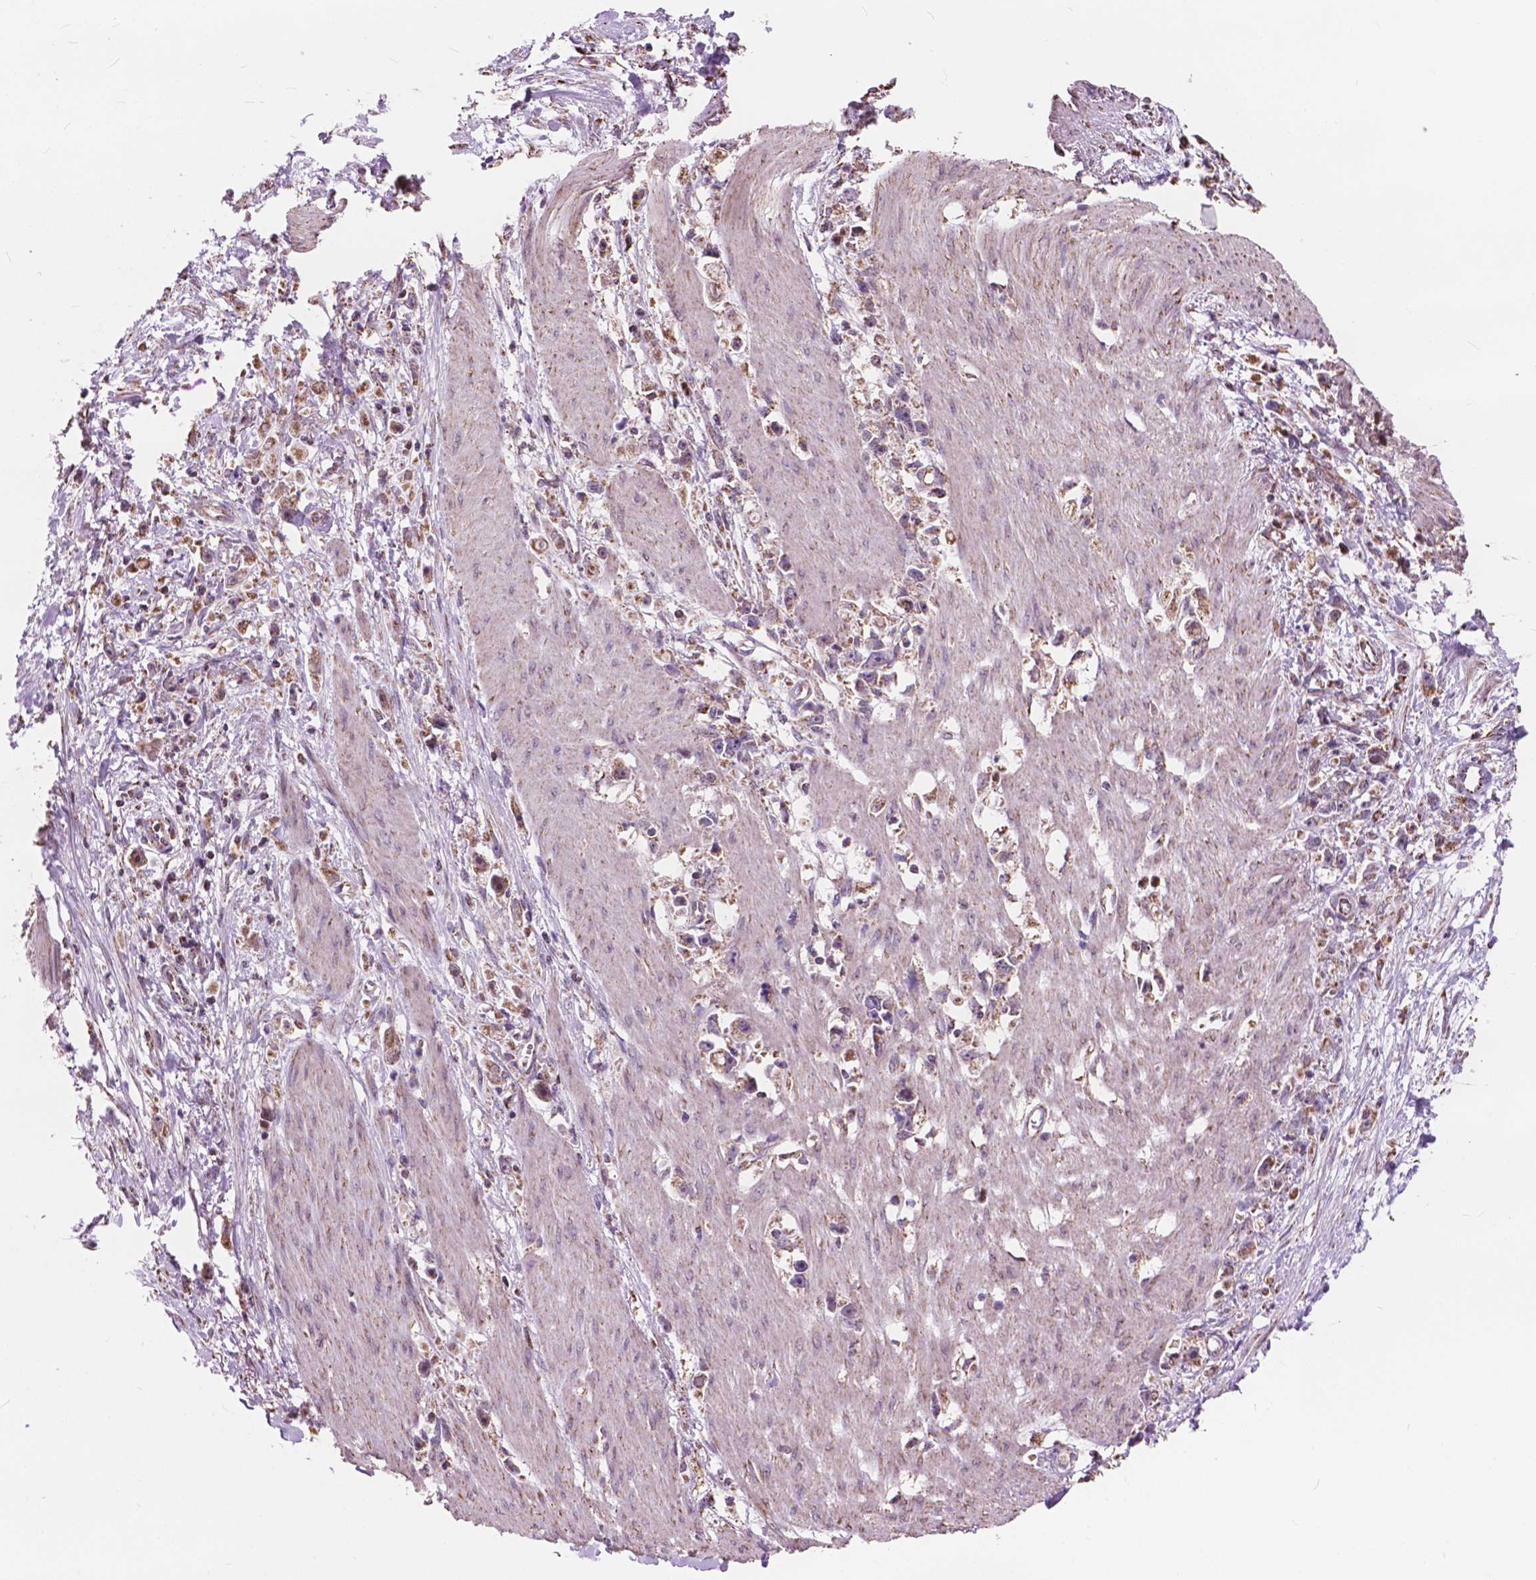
{"staining": {"intensity": "weak", "quantity": ">75%", "location": "cytoplasmic/membranous"}, "tissue": "stomach cancer", "cell_type": "Tumor cells", "image_type": "cancer", "snomed": [{"axis": "morphology", "description": "Adenocarcinoma, NOS"}, {"axis": "topography", "description": "Stomach"}], "caption": "This image shows immunohistochemistry staining of human stomach cancer, with low weak cytoplasmic/membranous staining in approximately >75% of tumor cells.", "gene": "SCOC", "patient": {"sex": "female", "age": 59}}